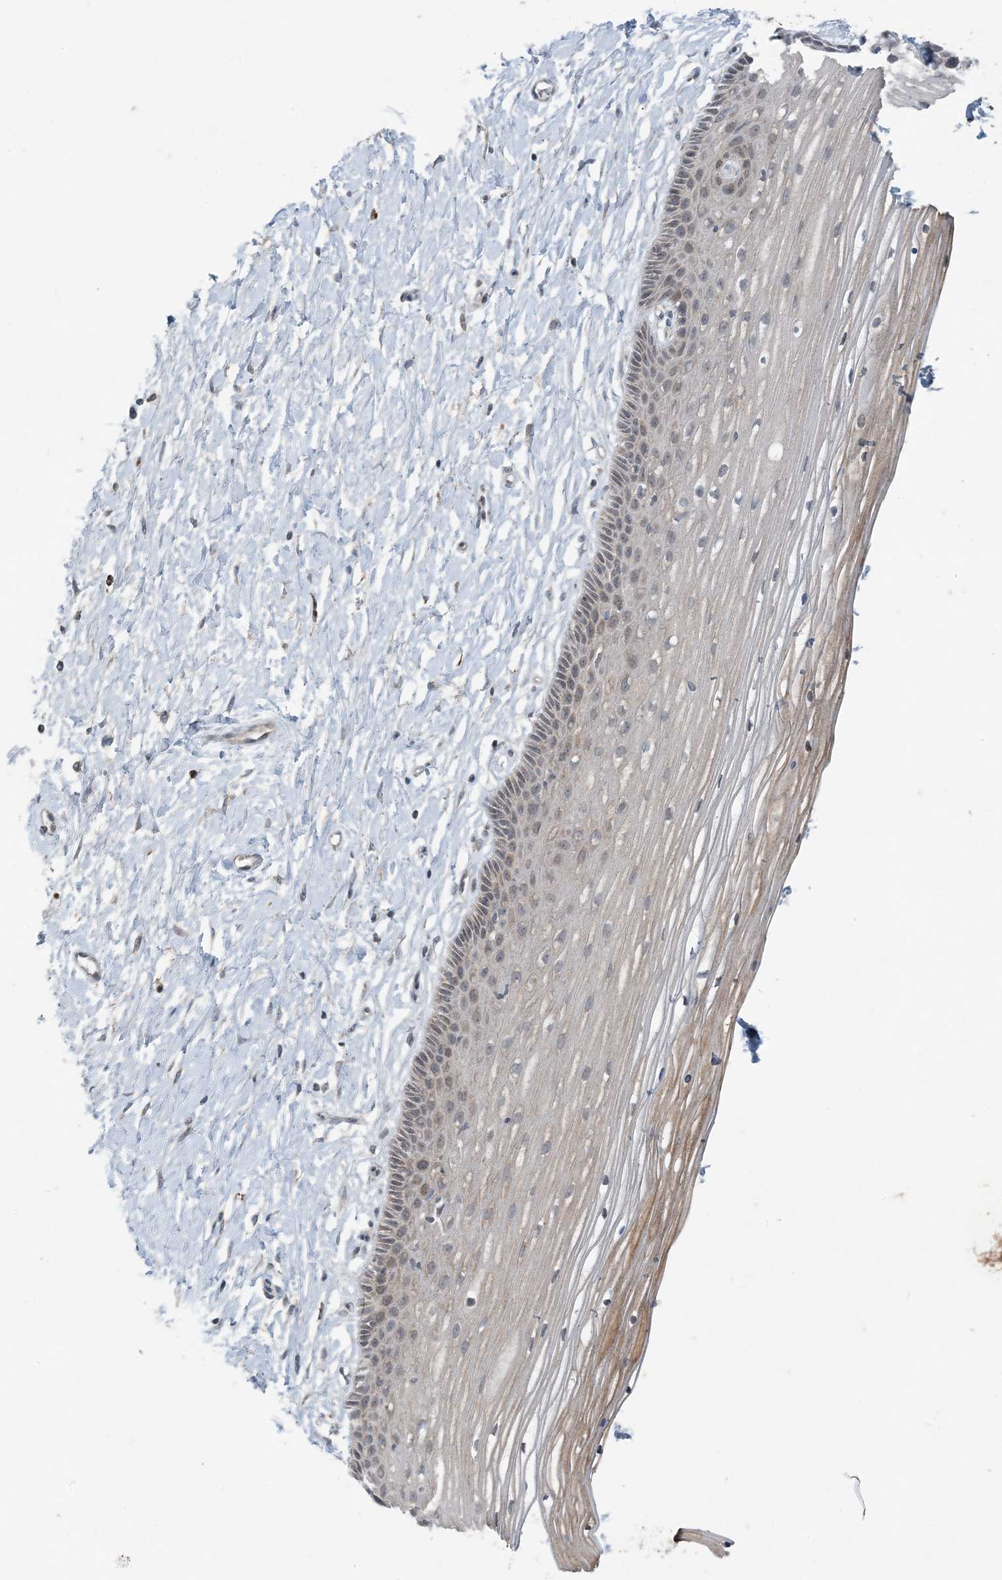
{"staining": {"intensity": "strong", "quantity": "<25%", "location": "cytoplasmic/membranous"}, "tissue": "vagina", "cell_type": "Squamous epithelial cells", "image_type": "normal", "snomed": [{"axis": "morphology", "description": "Normal tissue, NOS"}, {"axis": "topography", "description": "Vagina"}, {"axis": "topography", "description": "Cervix"}], "caption": "Protein staining of unremarkable vagina reveals strong cytoplasmic/membranous positivity in approximately <25% of squamous epithelial cells.", "gene": "PC", "patient": {"sex": "female", "age": 40}}